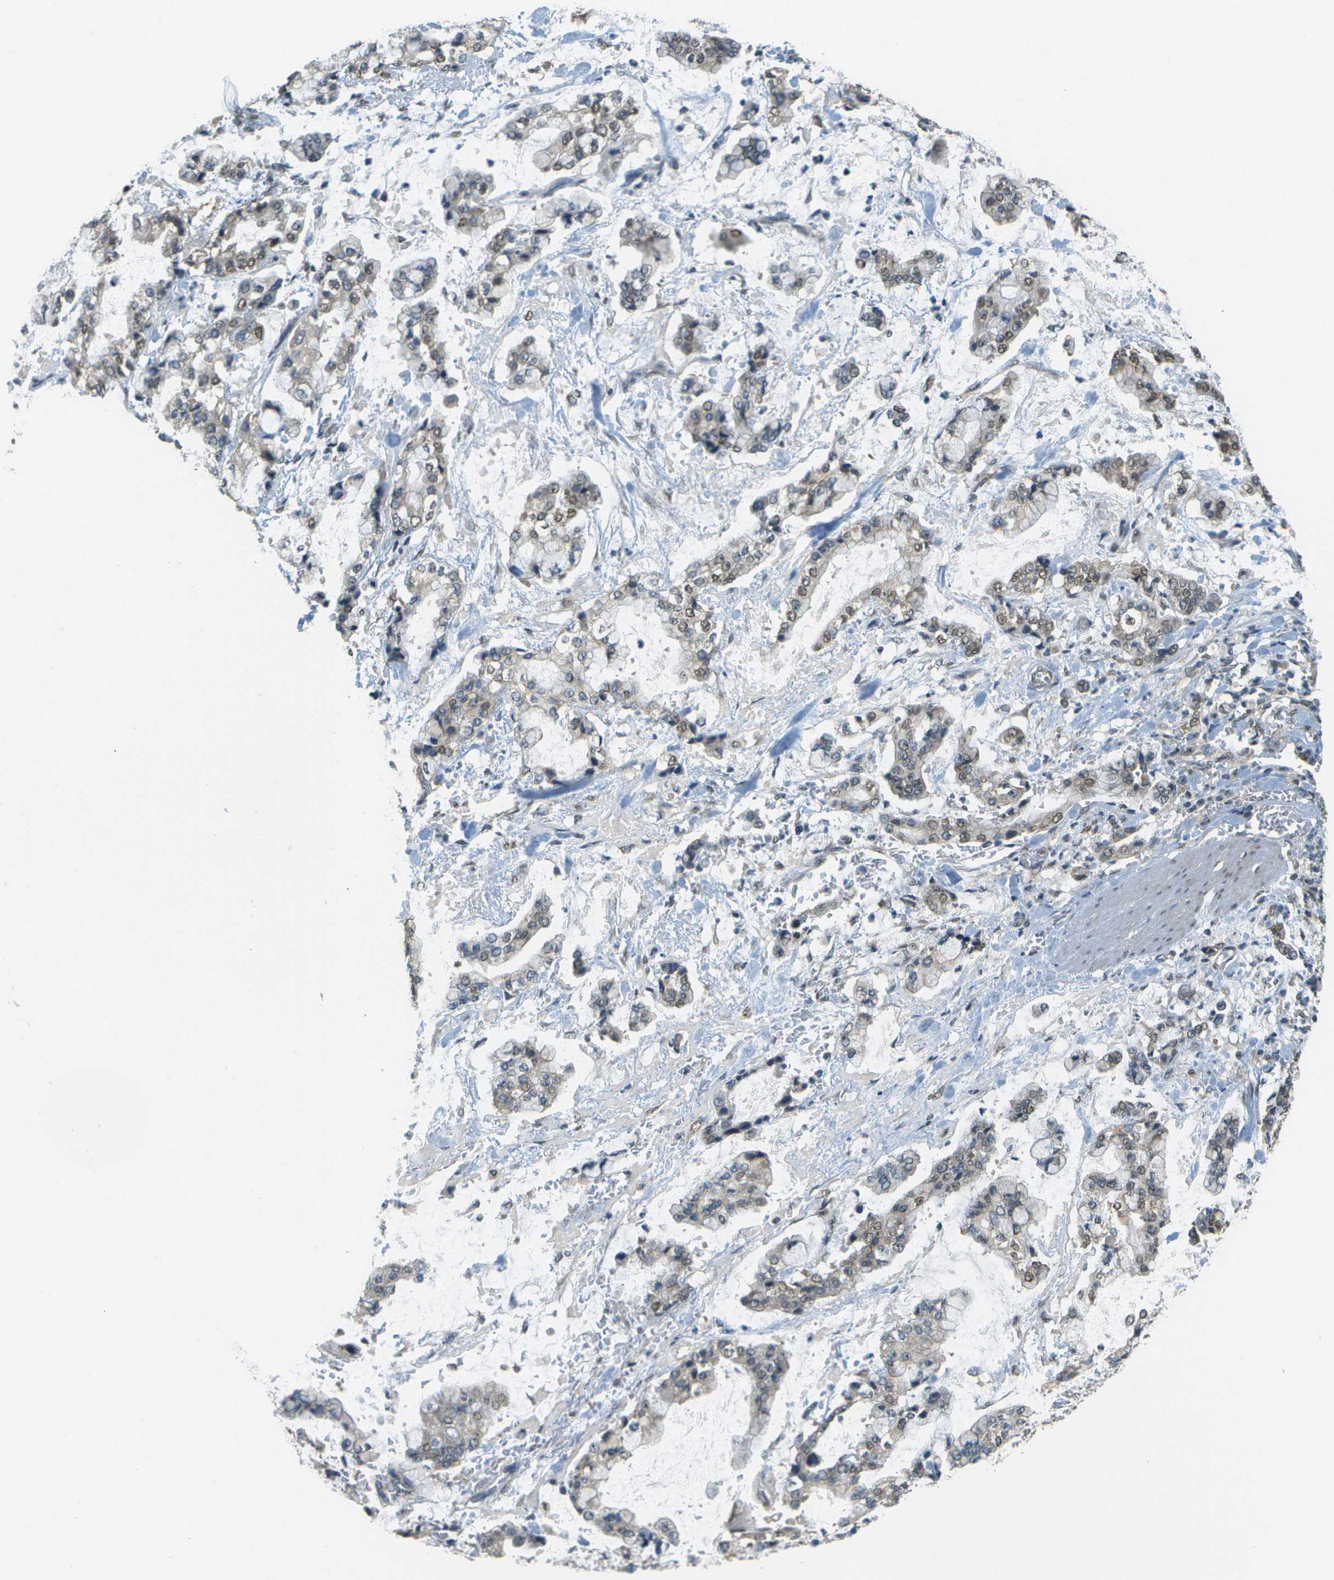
{"staining": {"intensity": "weak", "quantity": "25%-75%", "location": "nuclear"}, "tissue": "stomach cancer", "cell_type": "Tumor cells", "image_type": "cancer", "snomed": [{"axis": "morphology", "description": "Normal tissue, NOS"}, {"axis": "morphology", "description": "Adenocarcinoma, NOS"}, {"axis": "topography", "description": "Stomach, upper"}, {"axis": "topography", "description": "Stomach"}], "caption": "Stomach cancer (adenocarcinoma) stained for a protein shows weak nuclear positivity in tumor cells.", "gene": "ABL2", "patient": {"sex": "male", "age": 76}}